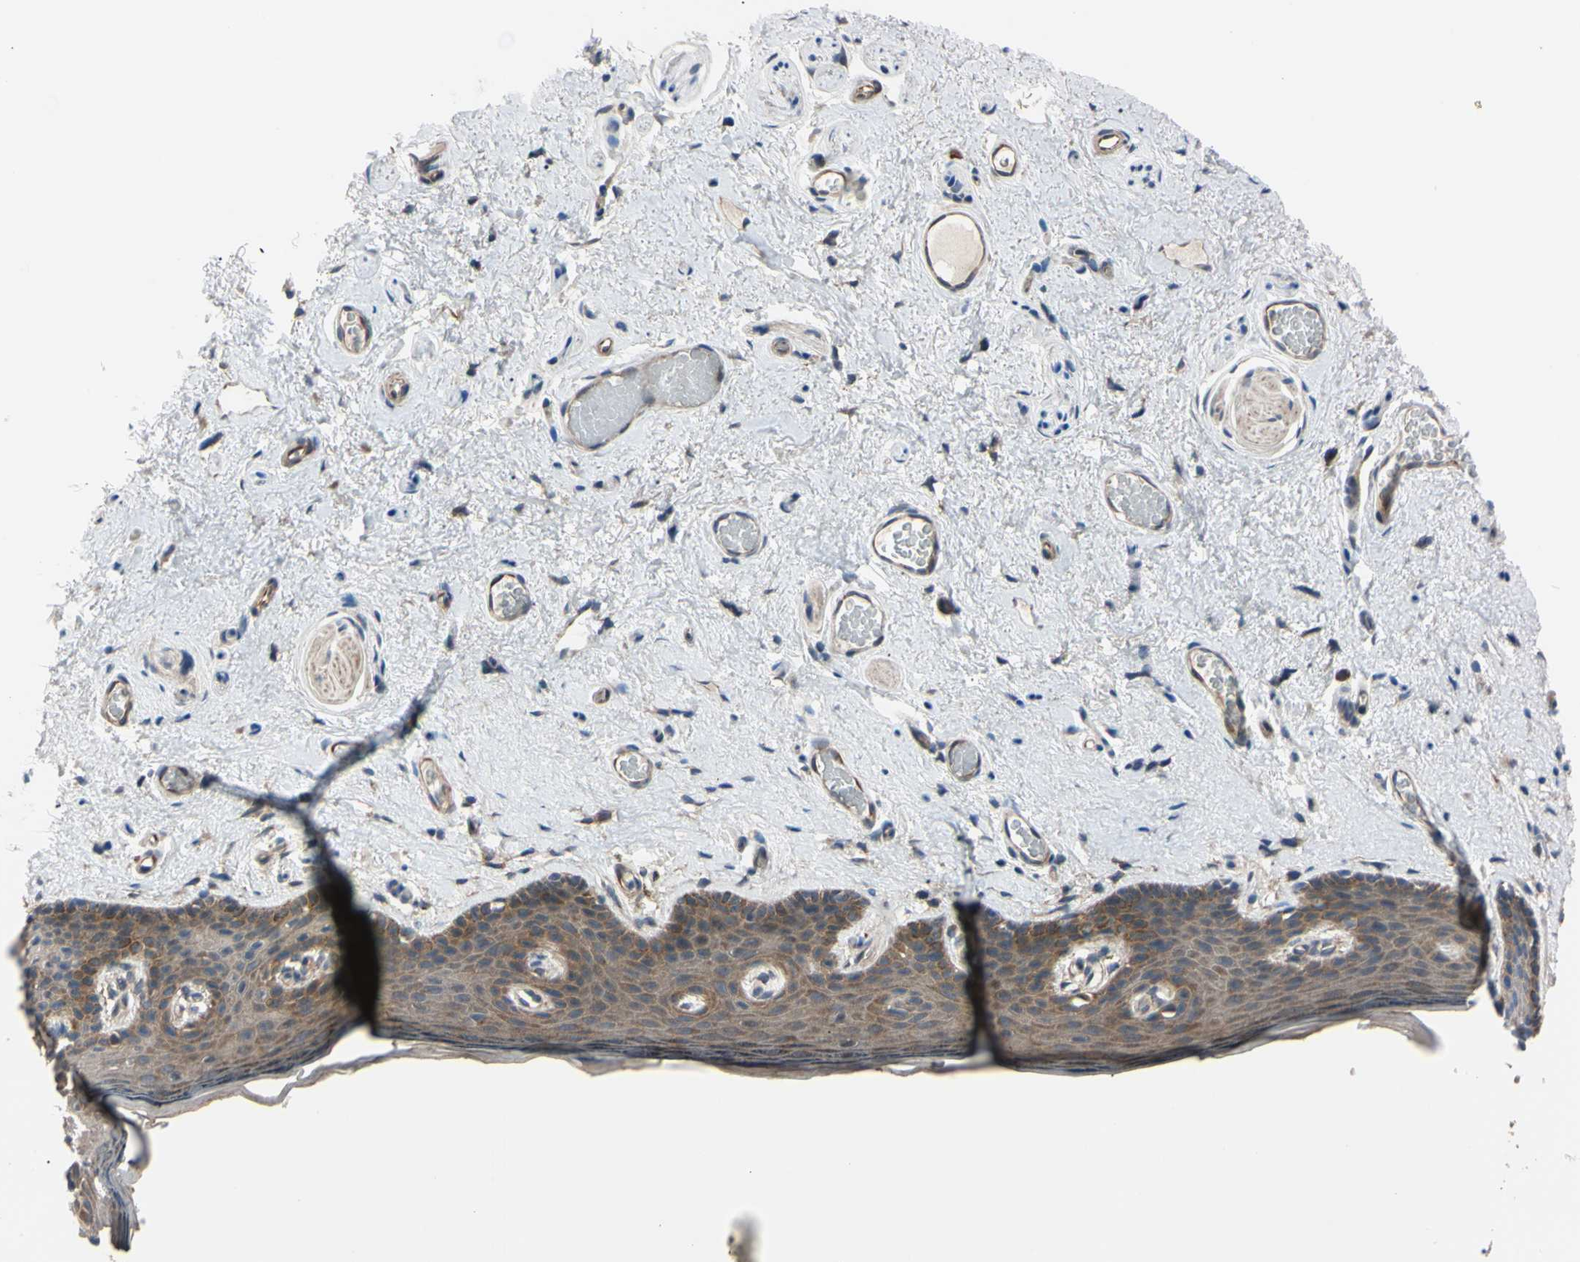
{"staining": {"intensity": "moderate", "quantity": ">75%", "location": "cytoplasmic/membranous"}, "tissue": "skin", "cell_type": "Epidermal cells", "image_type": "normal", "snomed": [{"axis": "morphology", "description": "Normal tissue, NOS"}, {"axis": "topography", "description": "Vulva"}], "caption": "The immunohistochemical stain shows moderate cytoplasmic/membranous staining in epidermal cells of unremarkable skin.", "gene": "SVIL", "patient": {"sex": "female", "age": 54}}